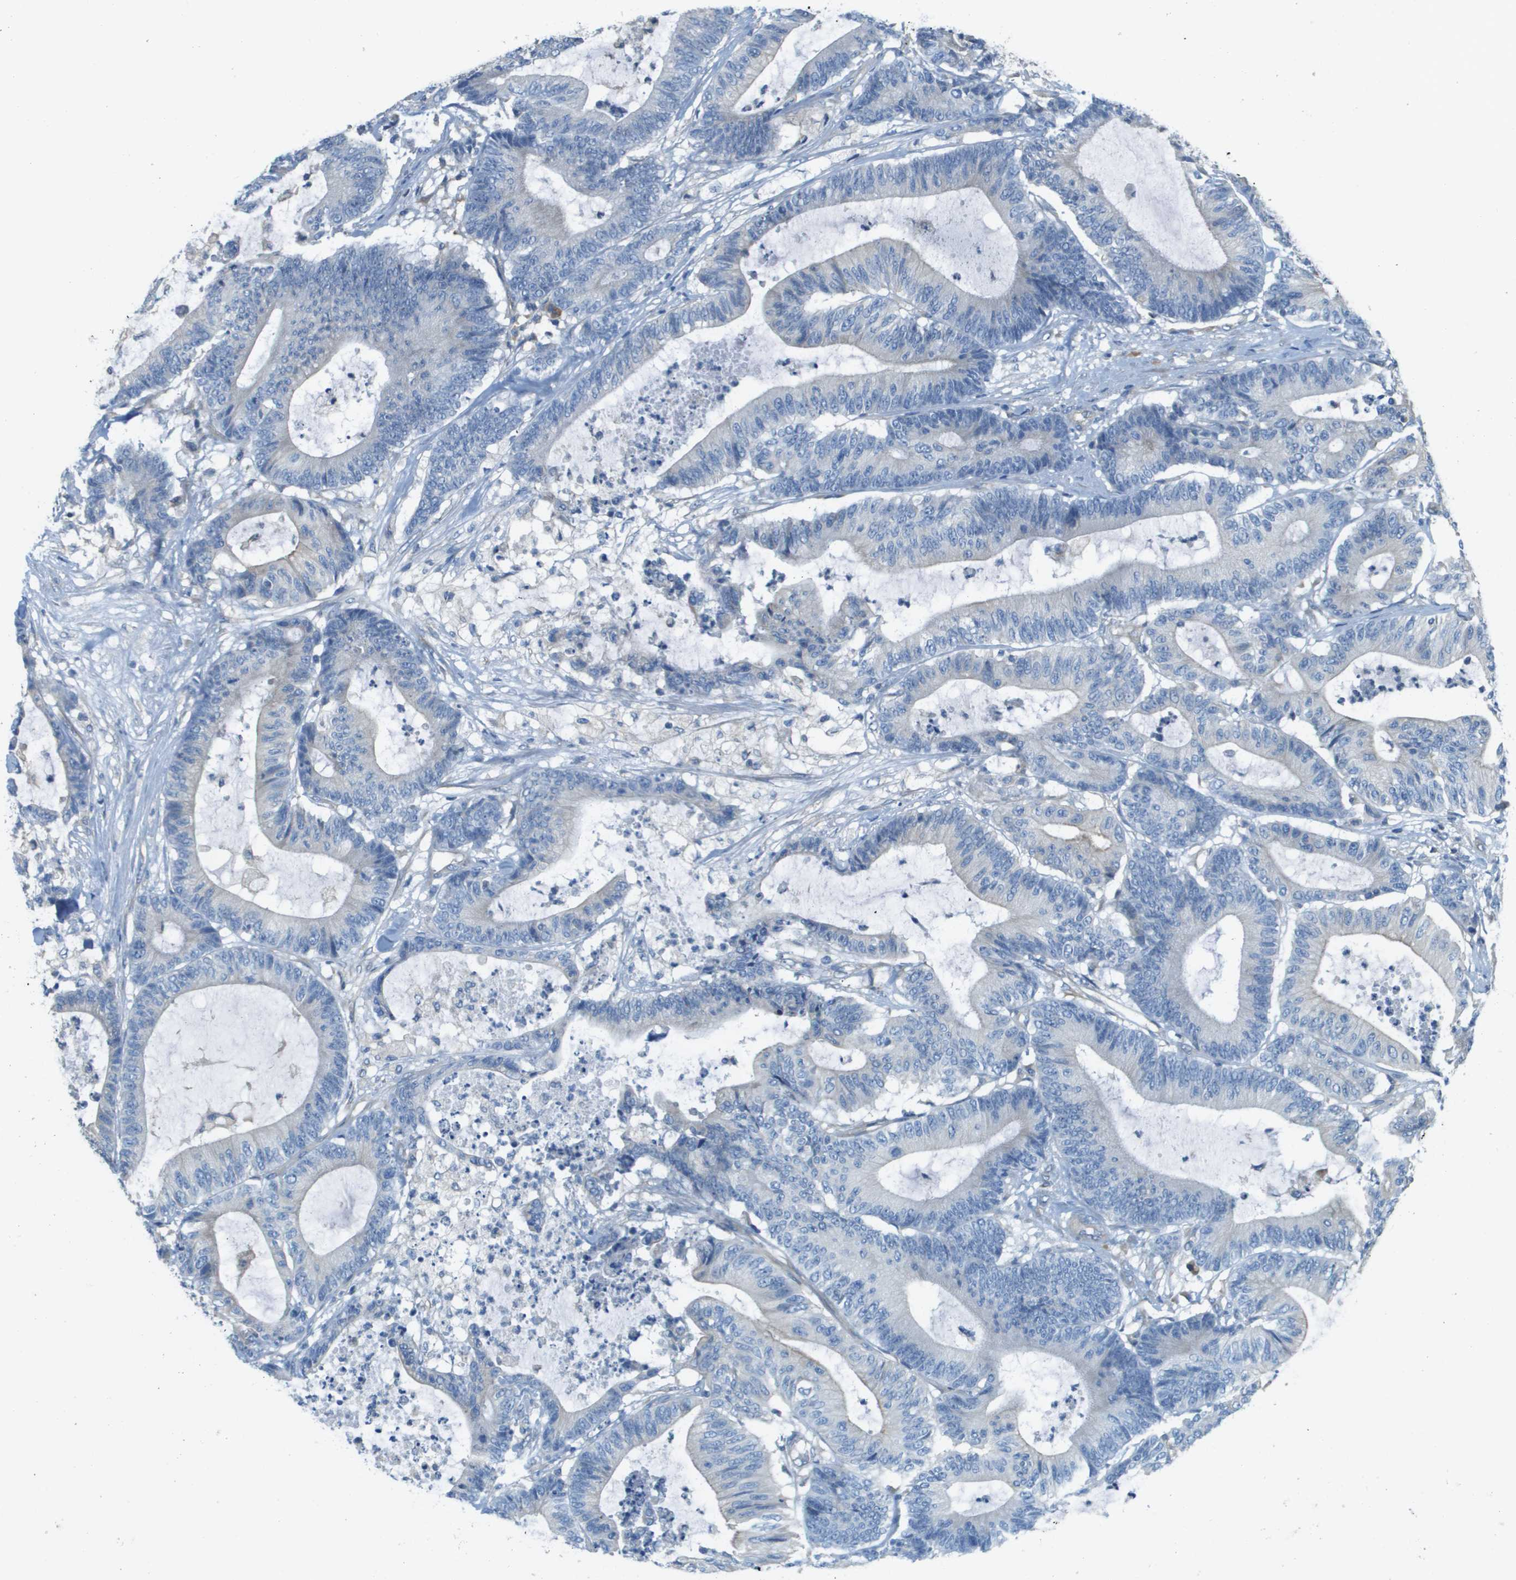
{"staining": {"intensity": "negative", "quantity": "none", "location": "none"}, "tissue": "colorectal cancer", "cell_type": "Tumor cells", "image_type": "cancer", "snomed": [{"axis": "morphology", "description": "Adenocarcinoma, NOS"}, {"axis": "topography", "description": "Colon"}], "caption": "Immunohistochemistry (IHC) of human colorectal adenocarcinoma shows no expression in tumor cells. Brightfield microscopy of immunohistochemistry stained with DAB (3,3'-diaminobenzidine) (brown) and hematoxylin (blue), captured at high magnification.", "gene": "DNAJB11", "patient": {"sex": "female", "age": 84}}